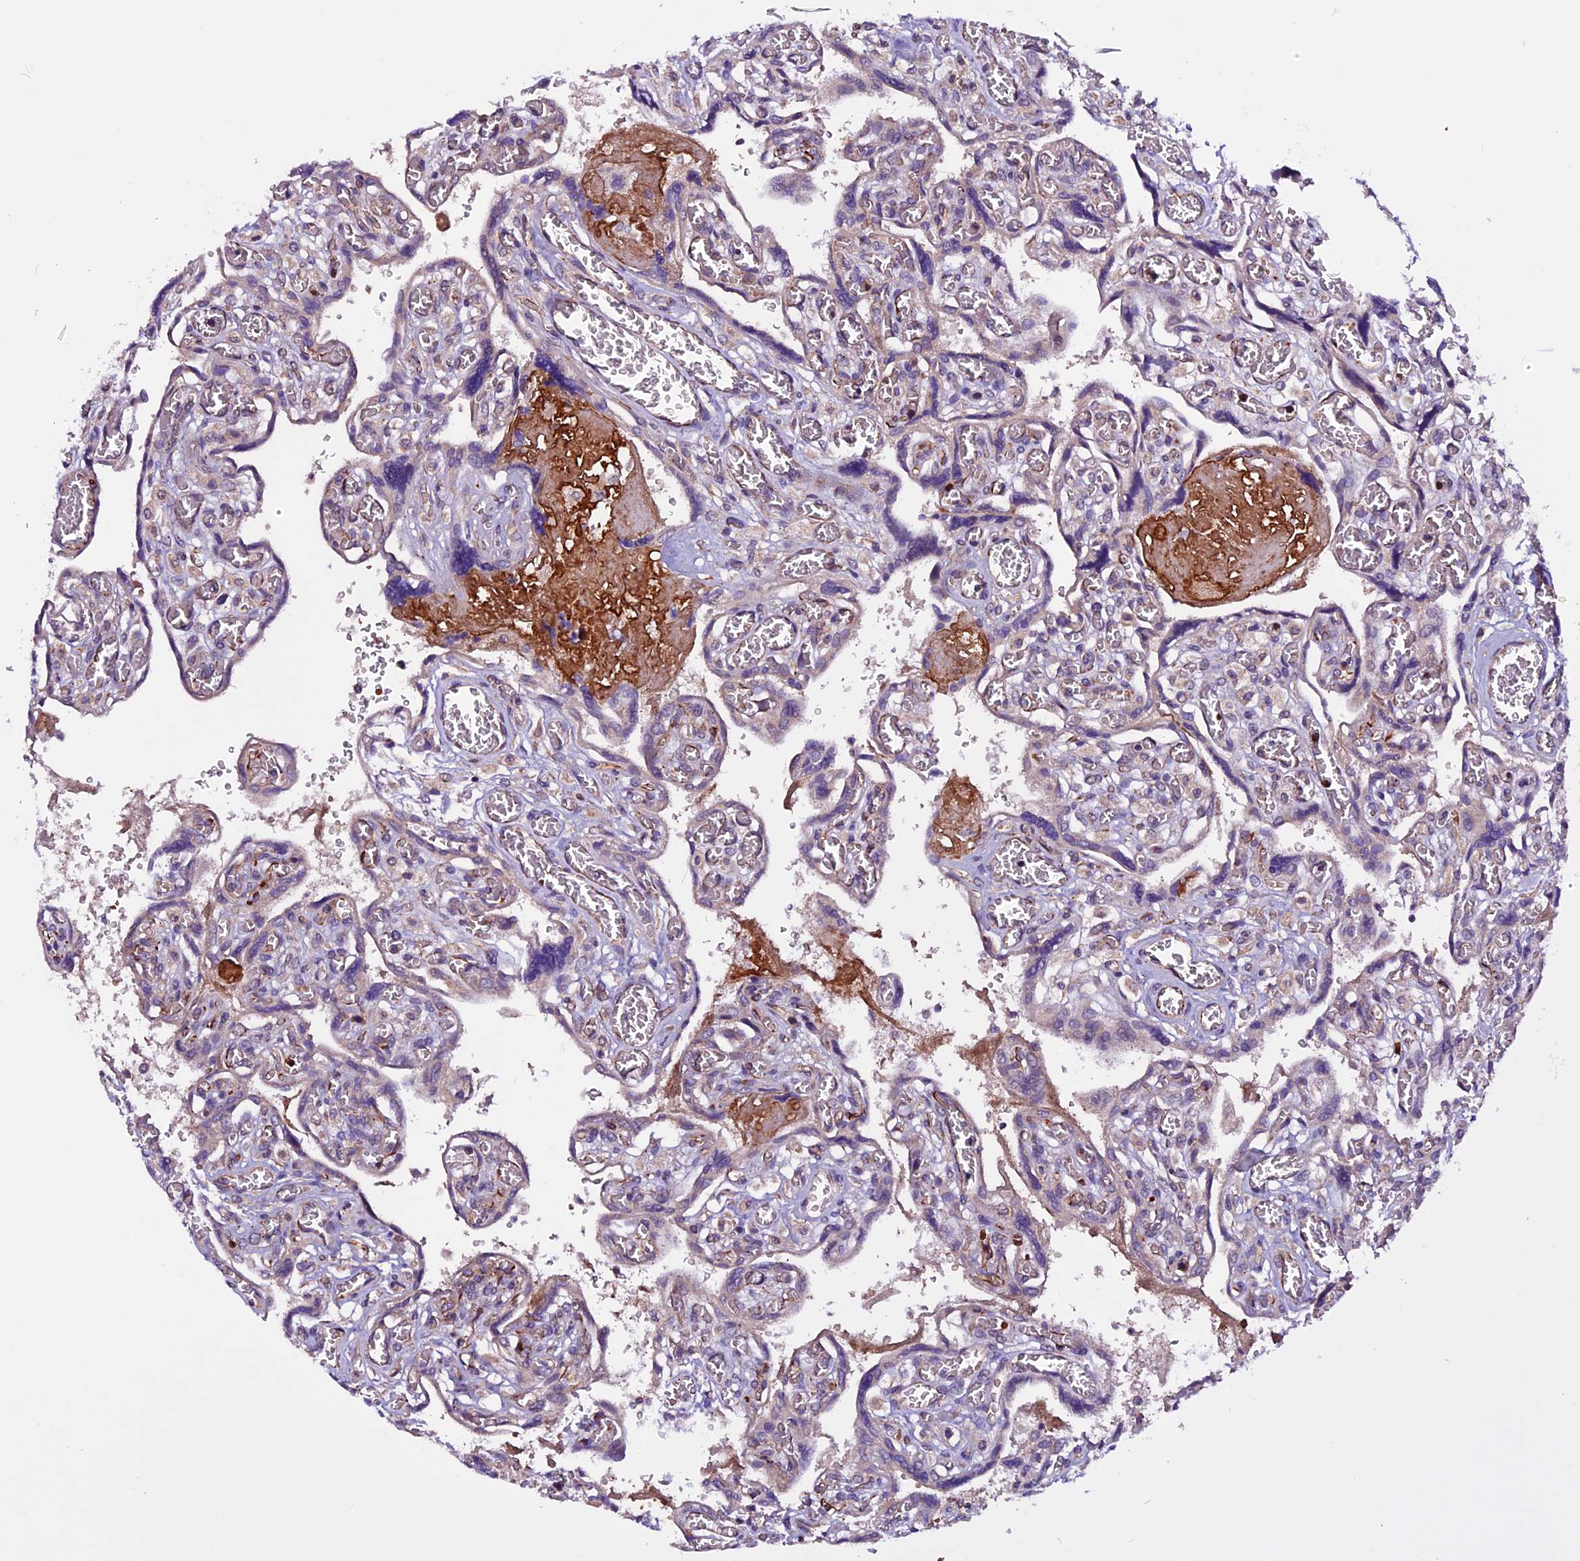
{"staining": {"intensity": "moderate", "quantity": "25%-75%", "location": "cytoplasmic/membranous"}, "tissue": "placenta", "cell_type": "Trophoblastic cells", "image_type": "normal", "snomed": [{"axis": "morphology", "description": "Normal tissue, NOS"}, {"axis": "topography", "description": "Placenta"}], "caption": "Immunohistochemical staining of unremarkable placenta demonstrates 25%-75% levels of moderate cytoplasmic/membranous protein positivity in about 25%-75% of trophoblastic cells.", "gene": "RINL", "patient": {"sex": "female", "age": 39}}